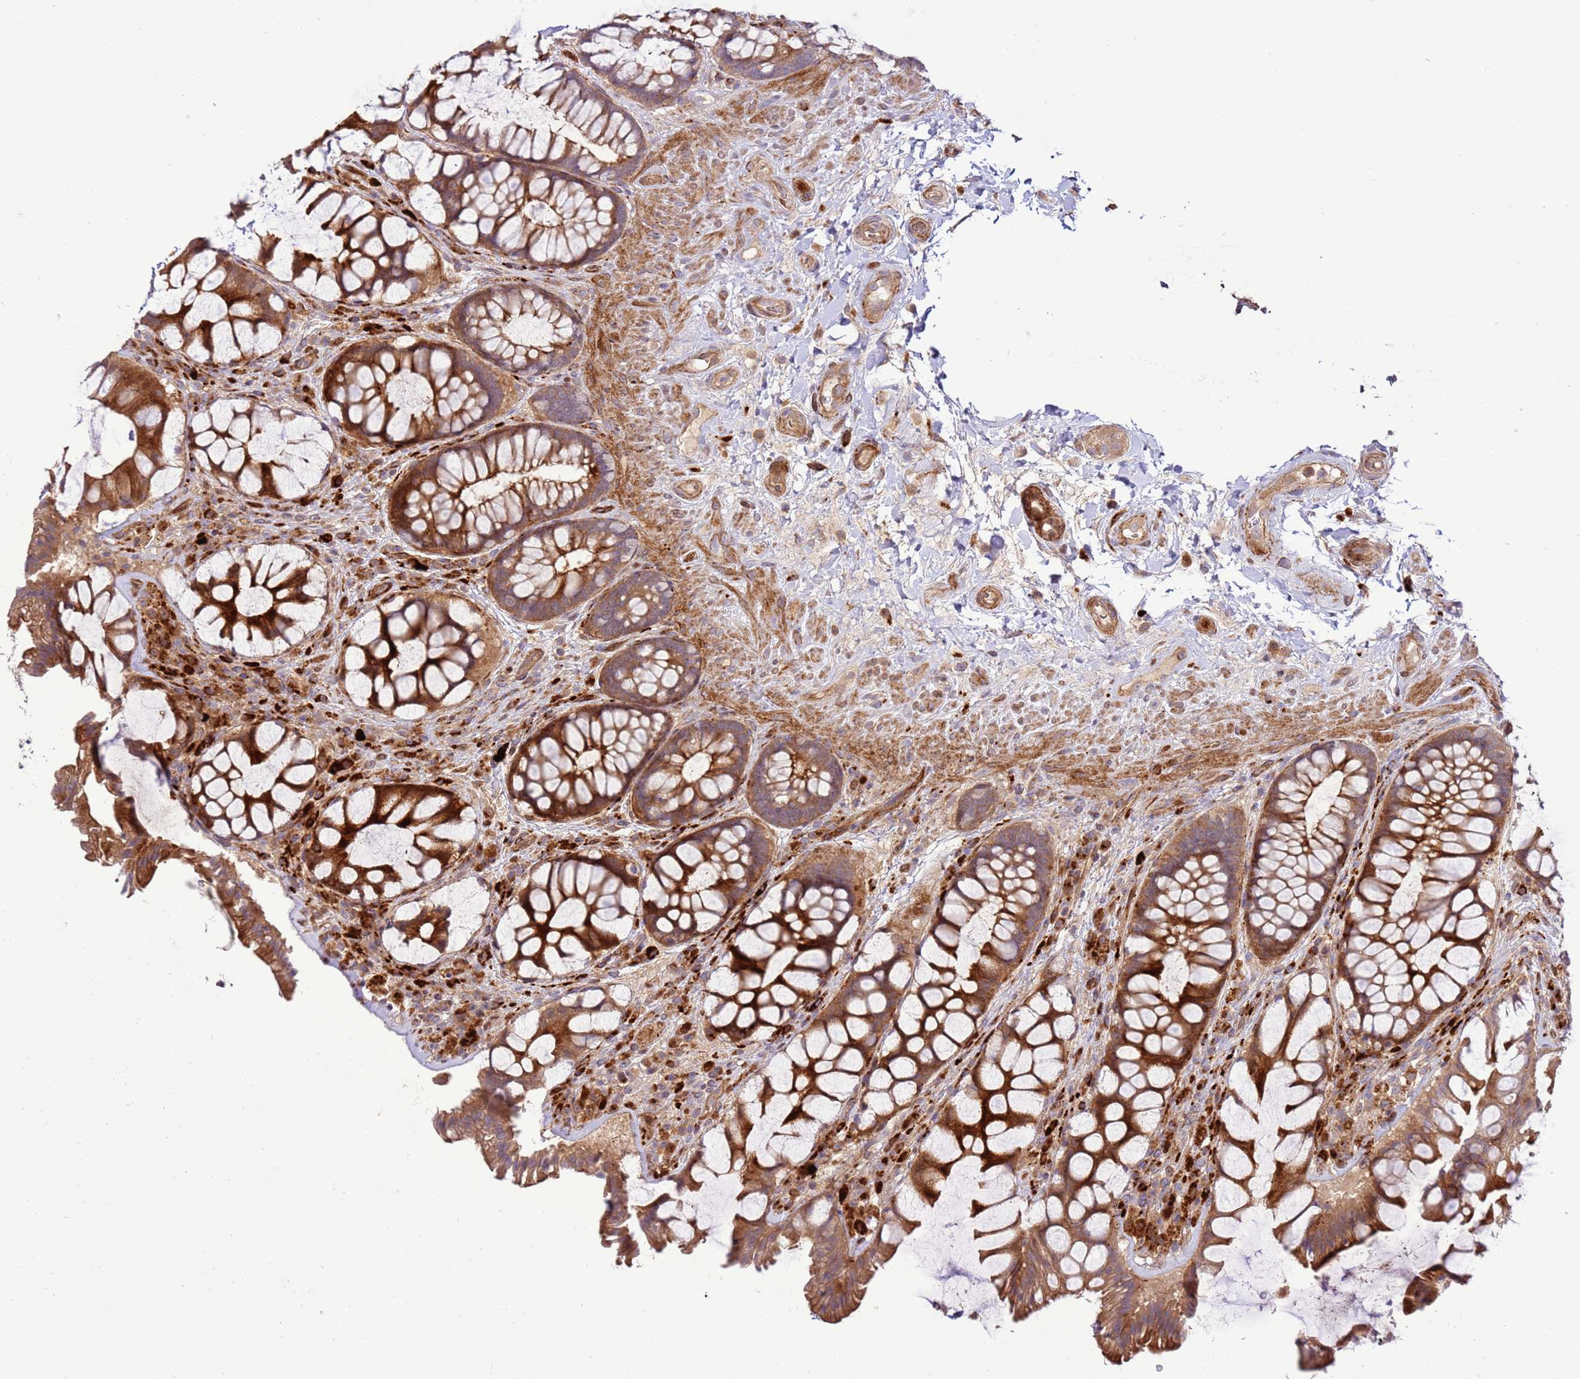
{"staining": {"intensity": "strong", "quantity": "25%-75%", "location": "cytoplasmic/membranous"}, "tissue": "rectum", "cell_type": "Glandular cells", "image_type": "normal", "snomed": [{"axis": "morphology", "description": "Normal tissue, NOS"}, {"axis": "topography", "description": "Rectum"}], "caption": "Protein positivity by immunohistochemistry (IHC) displays strong cytoplasmic/membranous positivity in about 25%-75% of glandular cells in benign rectum.", "gene": "ZNF624", "patient": {"sex": "female", "age": 58}}